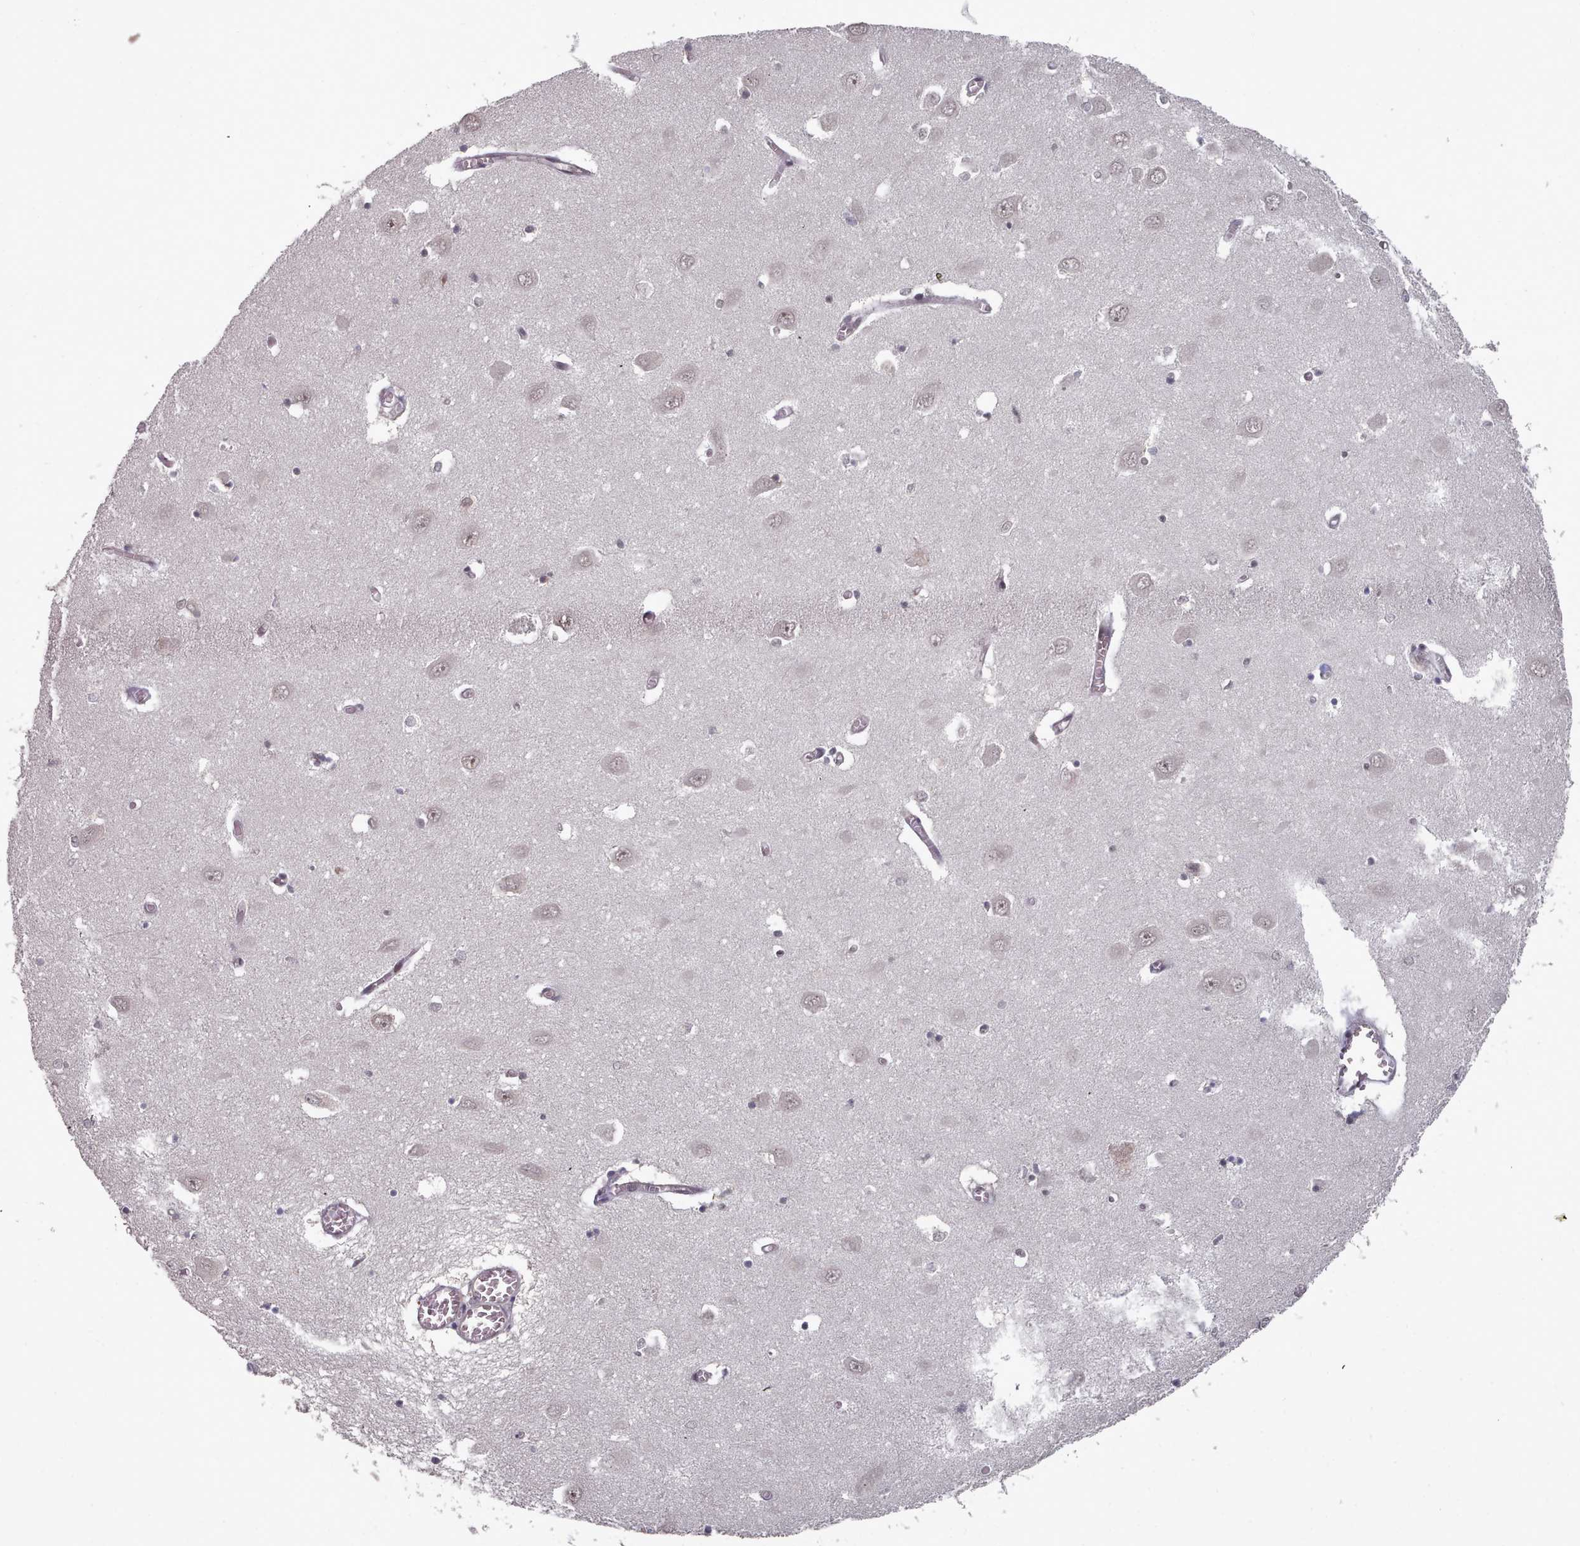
{"staining": {"intensity": "negative", "quantity": "none", "location": "none"}, "tissue": "hippocampus", "cell_type": "Glial cells", "image_type": "normal", "snomed": [{"axis": "morphology", "description": "Normal tissue, NOS"}, {"axis": "topography", "description": "Hippocampus"}], "caption": "IHC photomicrograph of unremarkable human hippocampus stained for a protein (brown), which demonstrates no expression in glial cells. The staining is performed using DAB brown chromogen with nuclei counter-stained in using hematoxylin.", "gene": "HYAL3", "patient": {"sex": "male", "age": 70}}